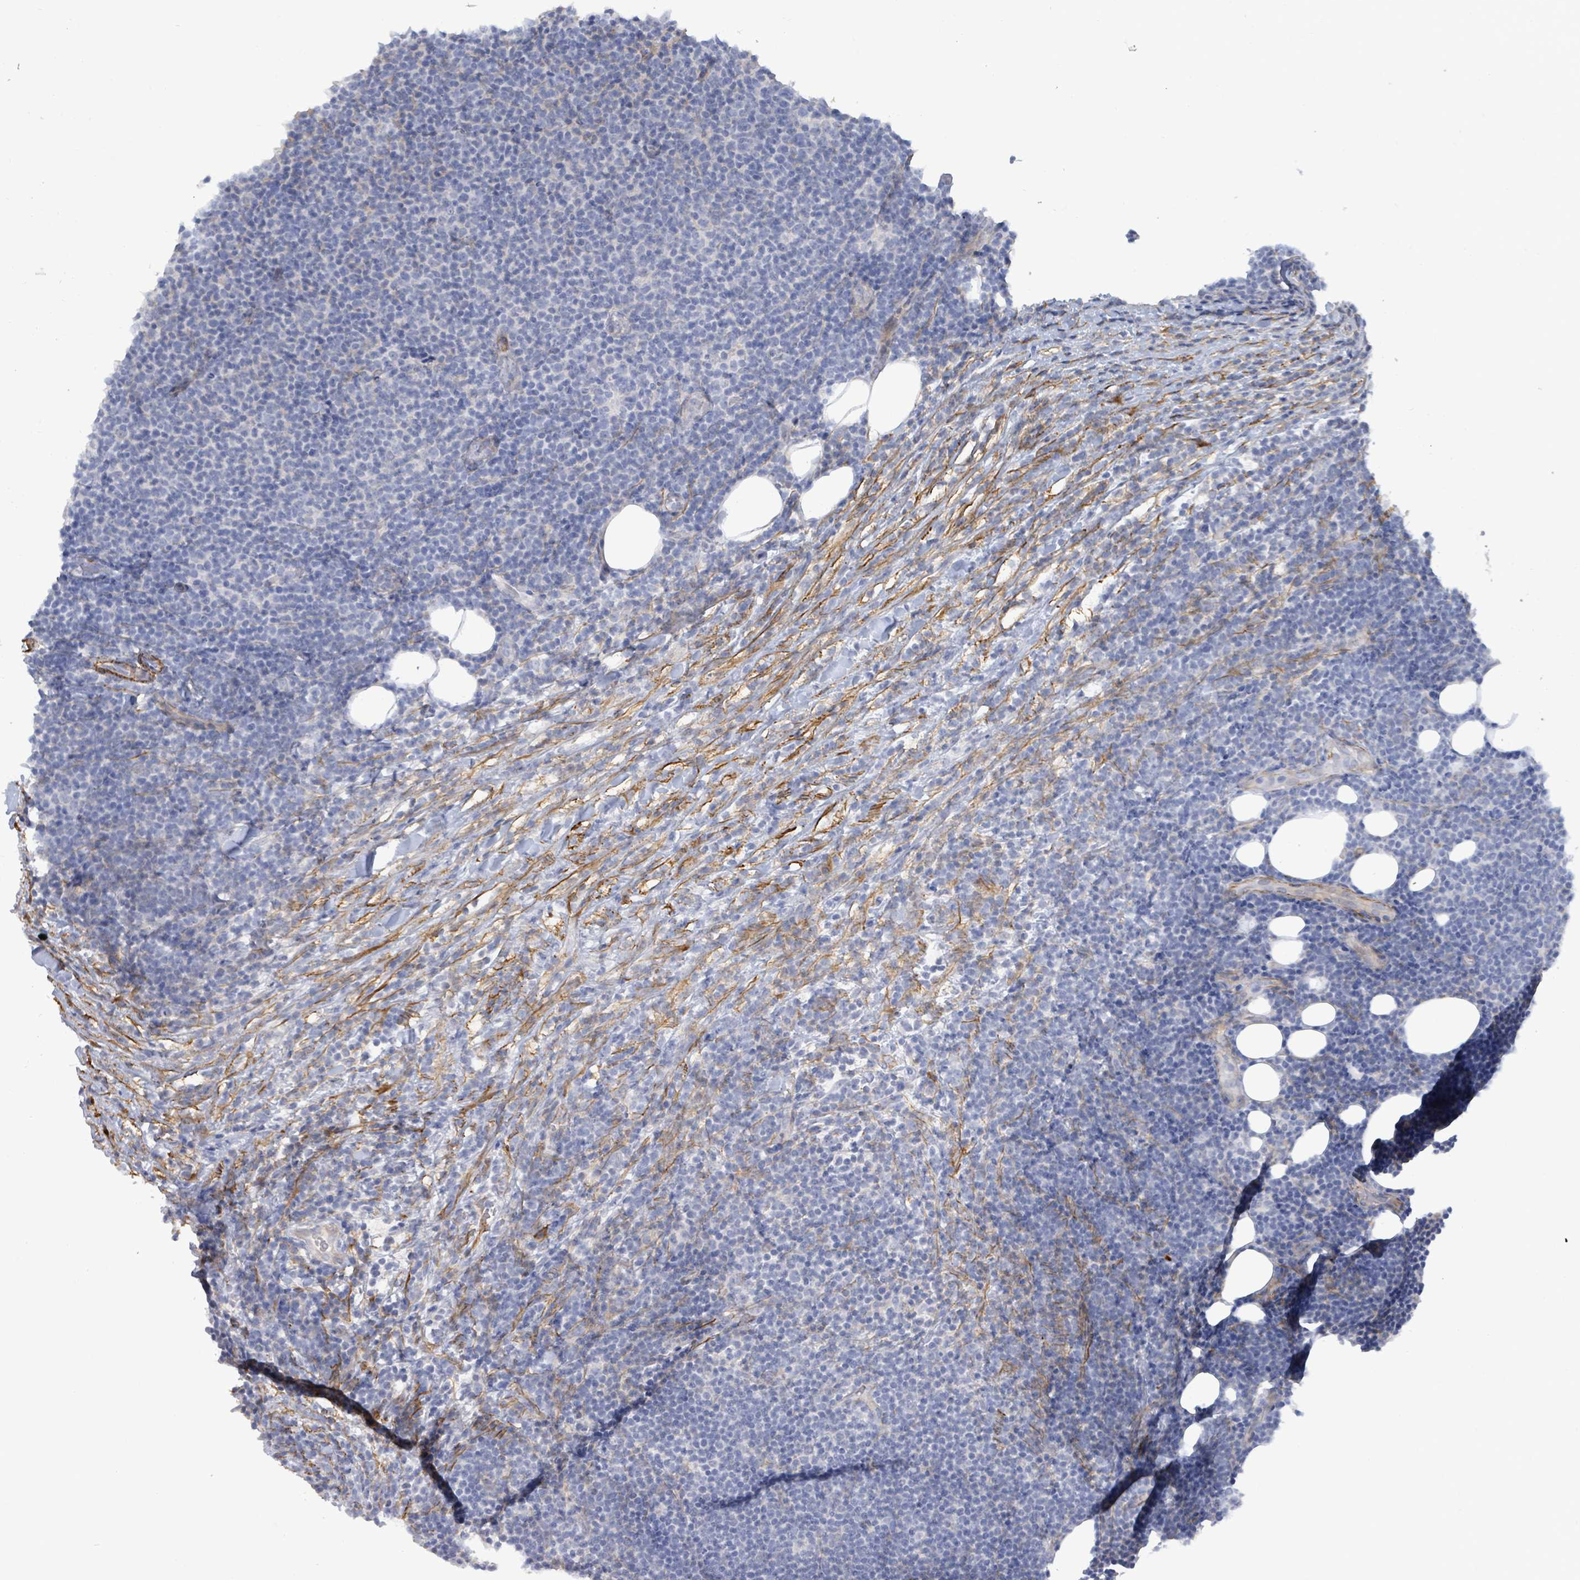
{"staining": {"intensity": "negative", "quantity": "none", "location": "none"}, "tissue": "lymphoma", "cell_type": "Tumor cells", "image_type": "cancer", "snomed": [{"axis": "morphology", "description": "Malignant lymphoma, non-Hodgkin's type, Low grade"}, {"axis": "topography", "description": "Lymph node"}], "caption": "DAB immunohistochemical staining of human lymphoma demonstrates no significant positivity in tumor cells.", "gene": "DMRTC1B", "patient": {"sex": "male", "age": 66}}